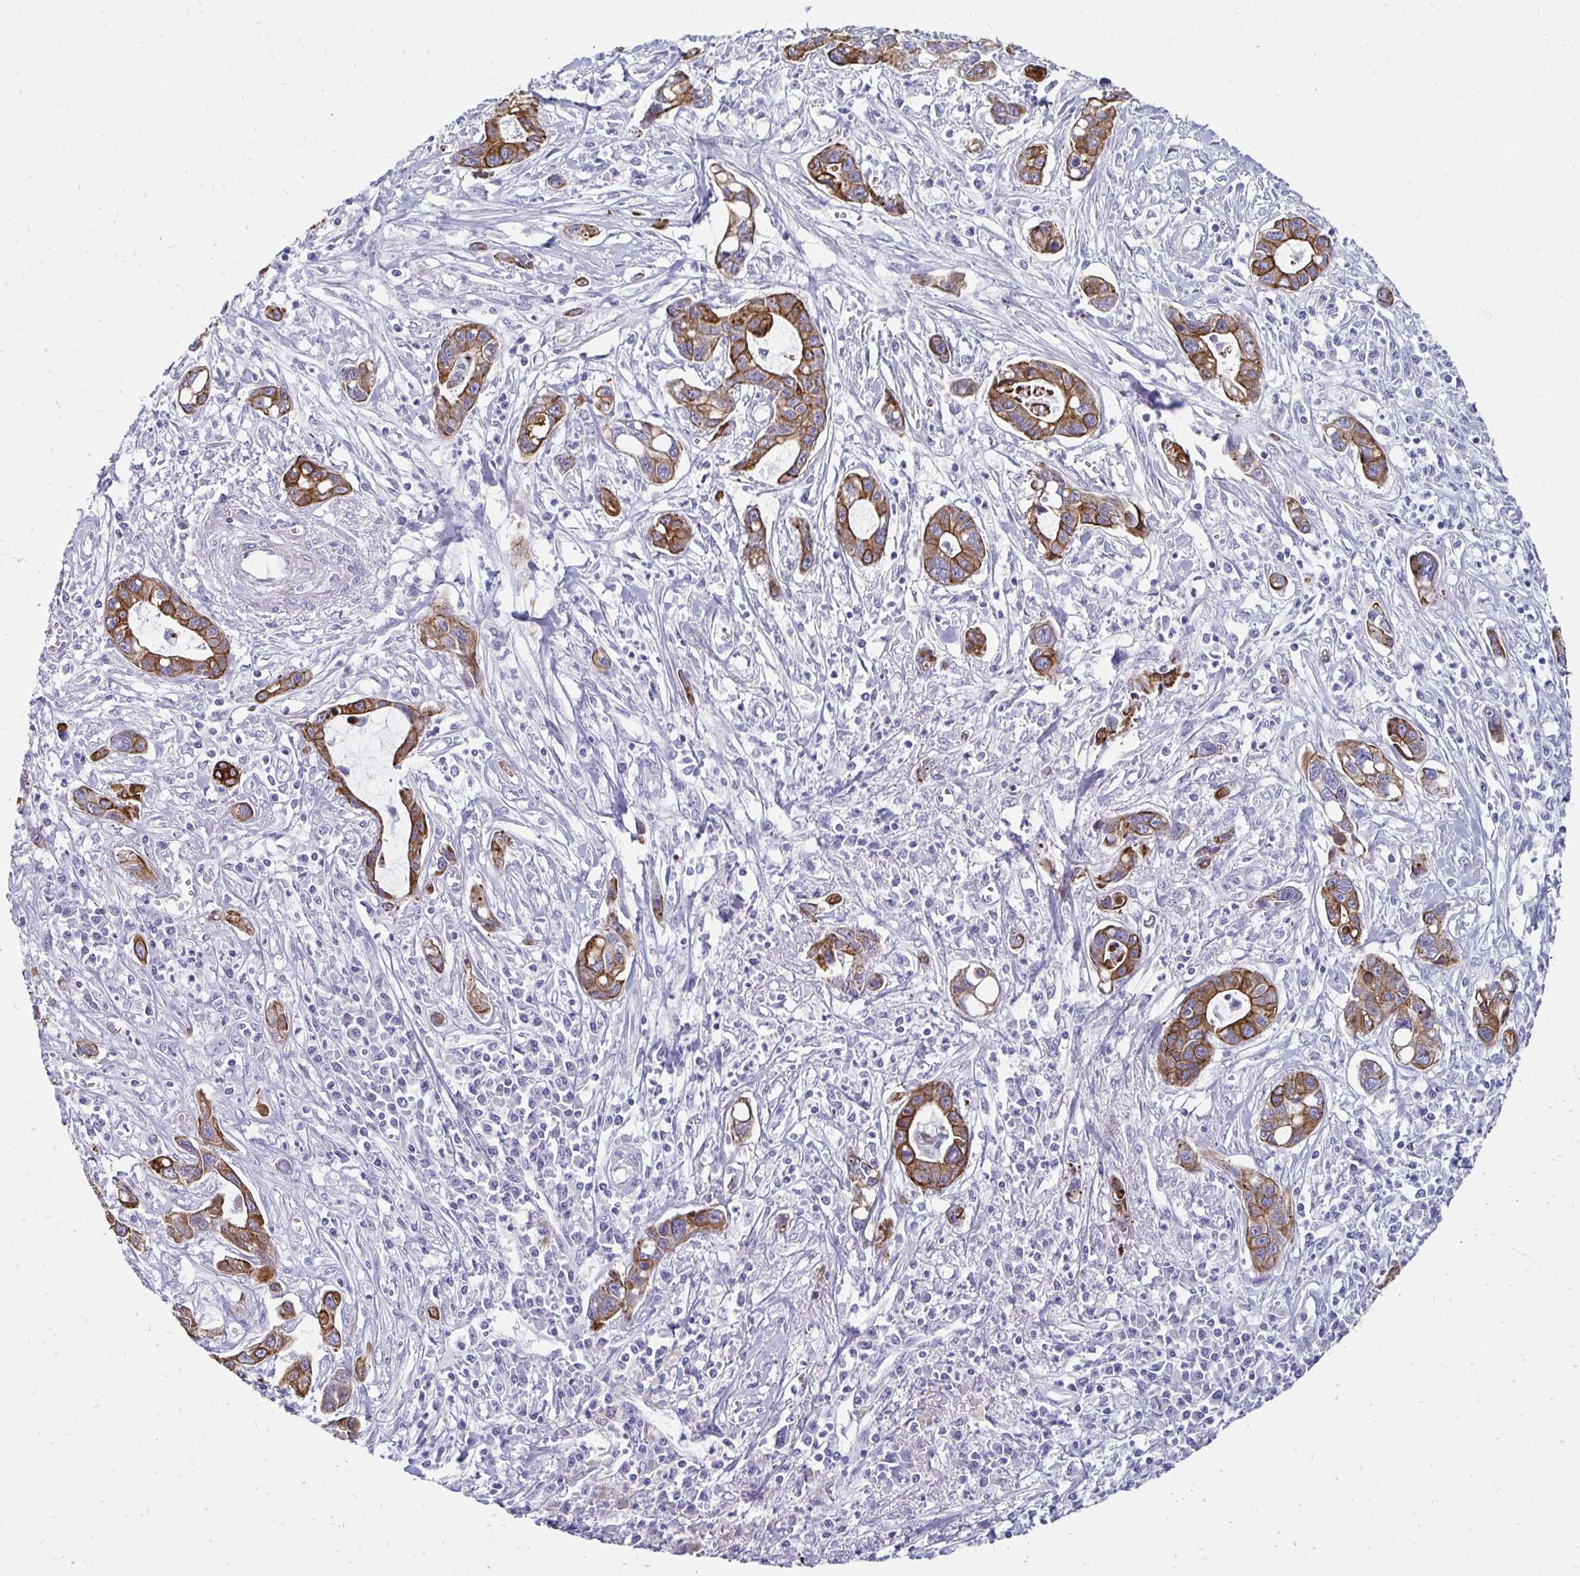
{"staining": {"intensity": "moderate", "quantity": "25%-75%", "location": "cytoplasmic/membranous"}, "tissue": "liver cancer", "cell_type": "Tumor cells", "image_type": "cancer", "snomed": [{"axis": "morphology", "description": "Cholangiocarcinoma"}, {"axis": "topography", "description": "Liver"}], "caption": "An immunohistochemistry image of neoplastic tissue is shown. Protein staining in brown highlights moderate cytoplasmic/membranous positivity in liver cancer within tumor cells.", "gene": "C1QTNF2", "patient": {"sex": "male", "age": 58}}